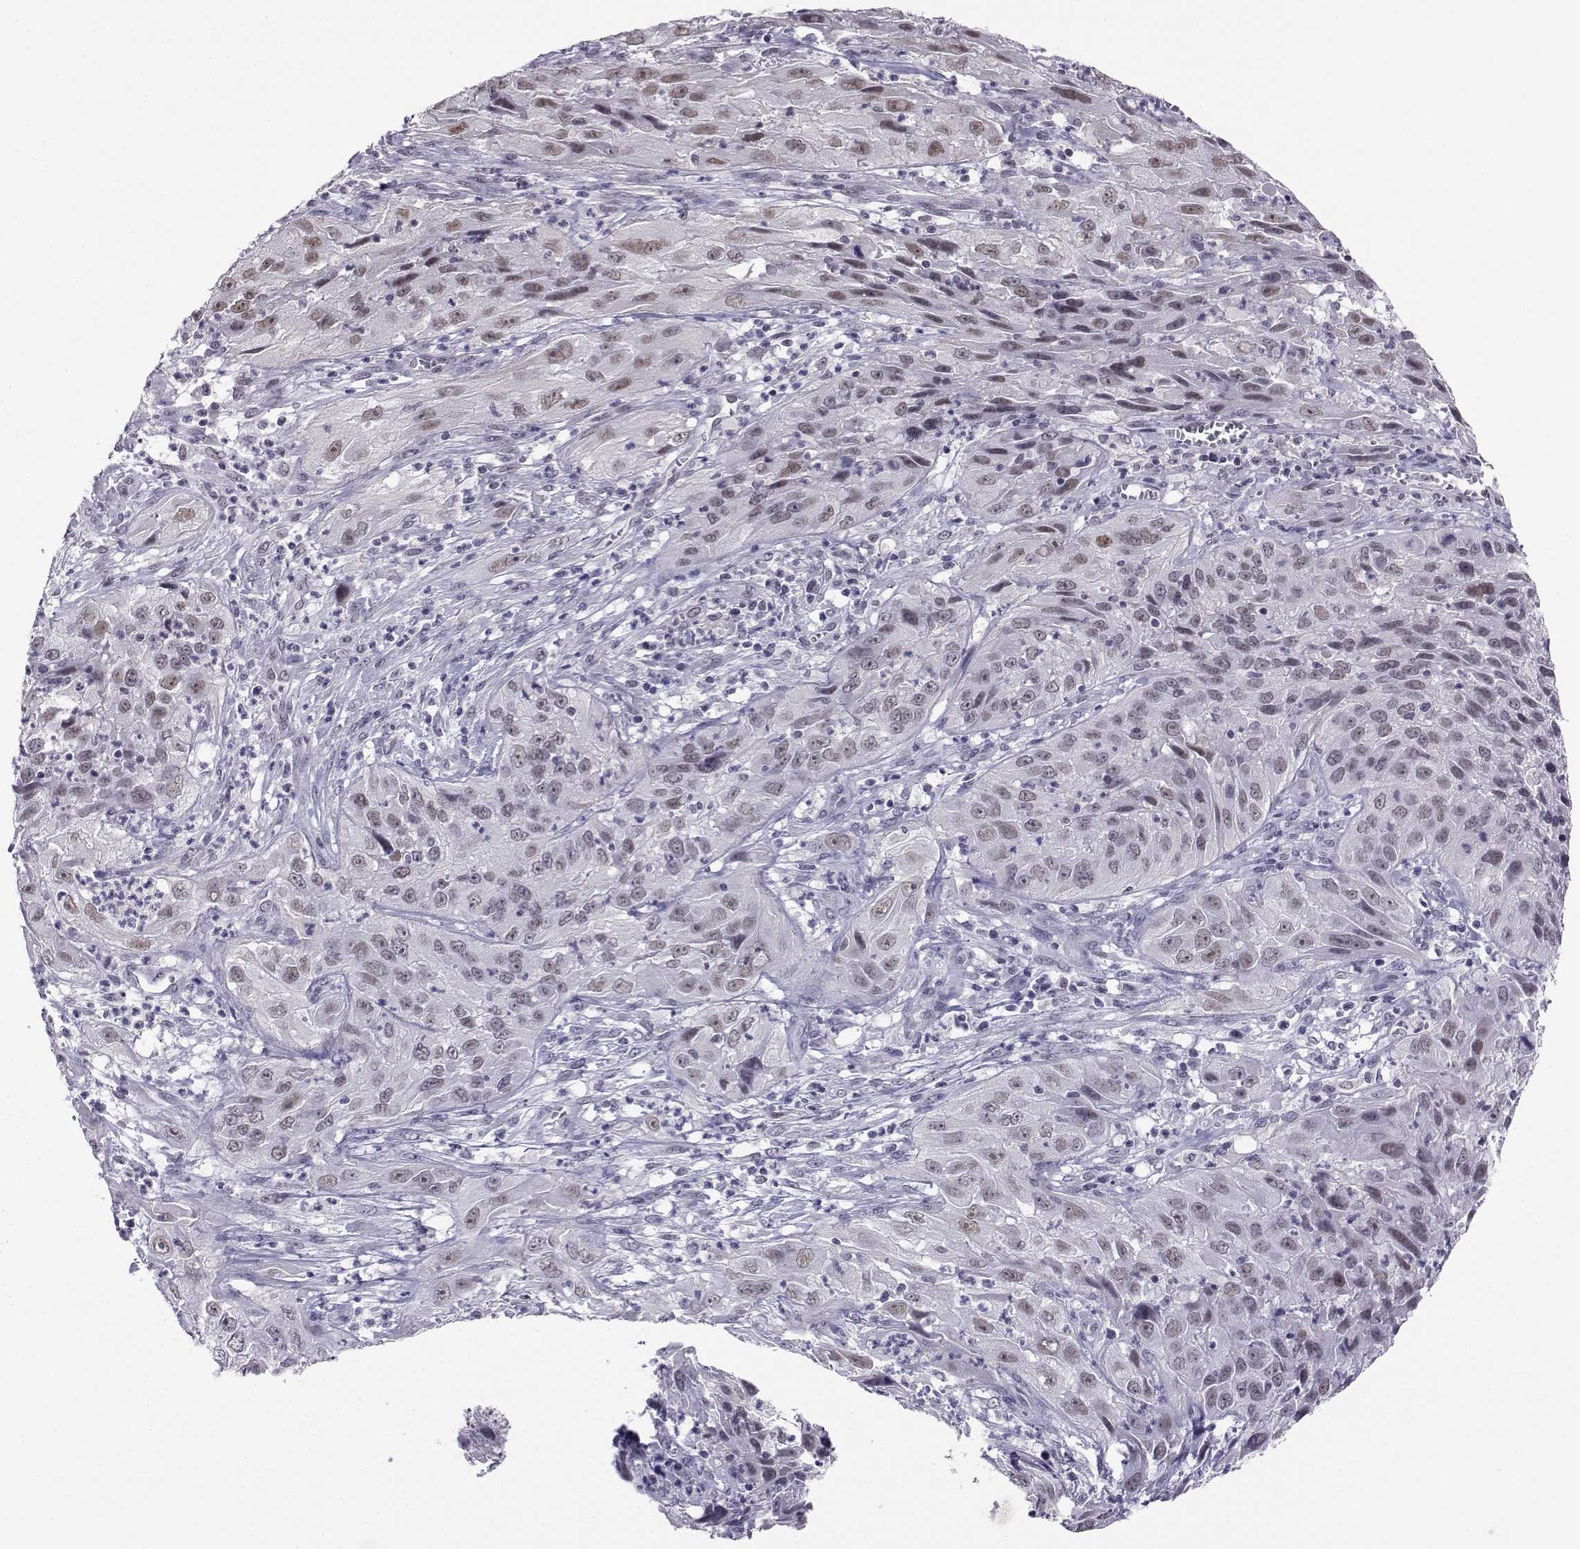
{"staining": {"intensity": "moderate", "quantity": "<25%", "location": "nuclear"}, "tissue": "cervical cancer", "cell_type": "Tumor cells", "image_type": "cancer", "snomed": [{"axis": "morphology", "description": "Squamous cell carcinoma, NOS"}, {"axis": "topography", "description": "Cervix"}], "caption": "Protein staining demonstrates moderate nuclear positivity in about <25% of tumor cells in squamous cell carcinoma (cervical).", "gene": "MED26", "patient": {"sex": "female", "age": 32}}